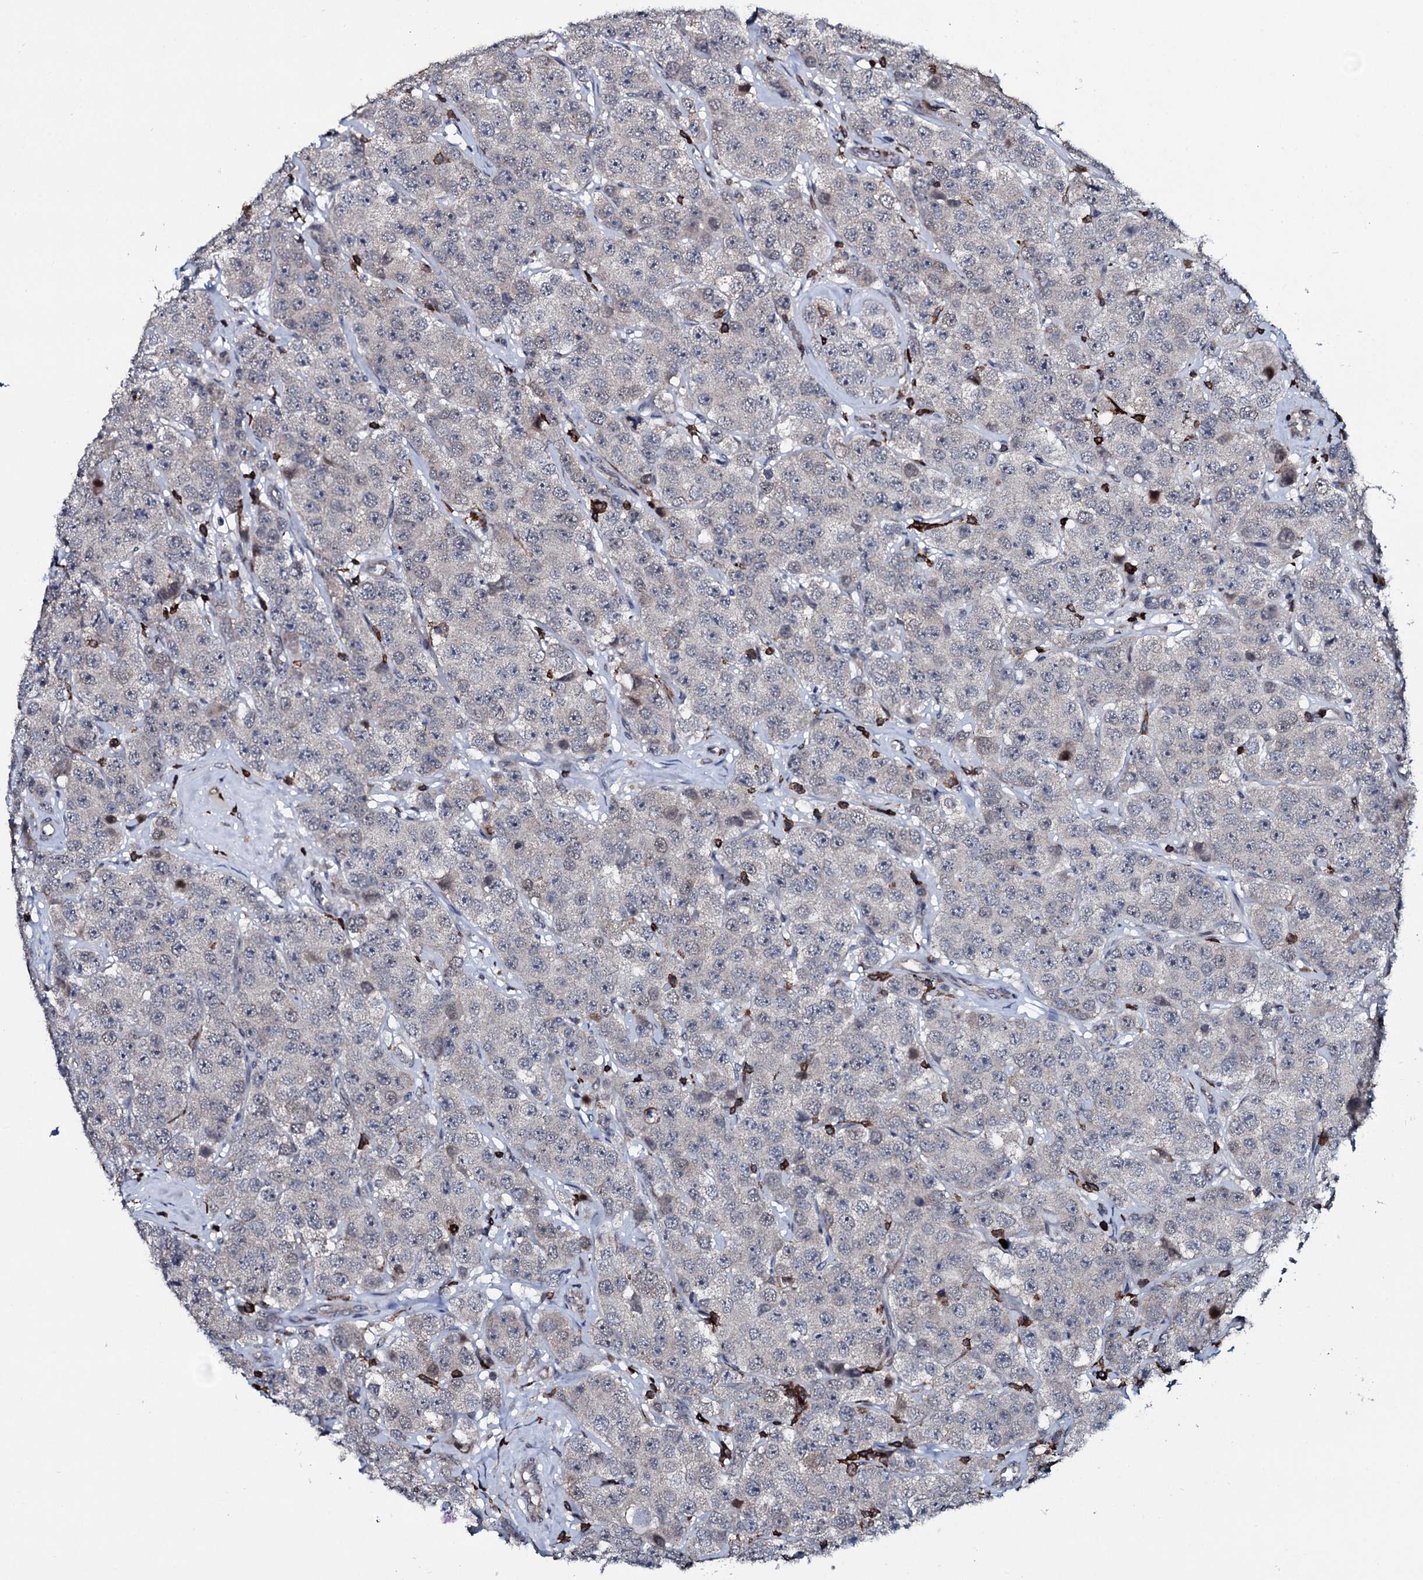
{"staining": {"intensity": "negative", "quantity": "none", "location": "none"}, "tissue": "testis cancer", "cell_type": "Tumor cells", "image_type": "cancer", "snomed": [{"axis": "morphology", "description": "Seminoma, NOS"}, {"axis": "topography", "description": "Testis"}], "caption": "Protein analysis of testis cancer demonstrates no significant expression in tumor cells.", "gene": "OGFOD2", "patient": {"sex": "male", "age": 28}}